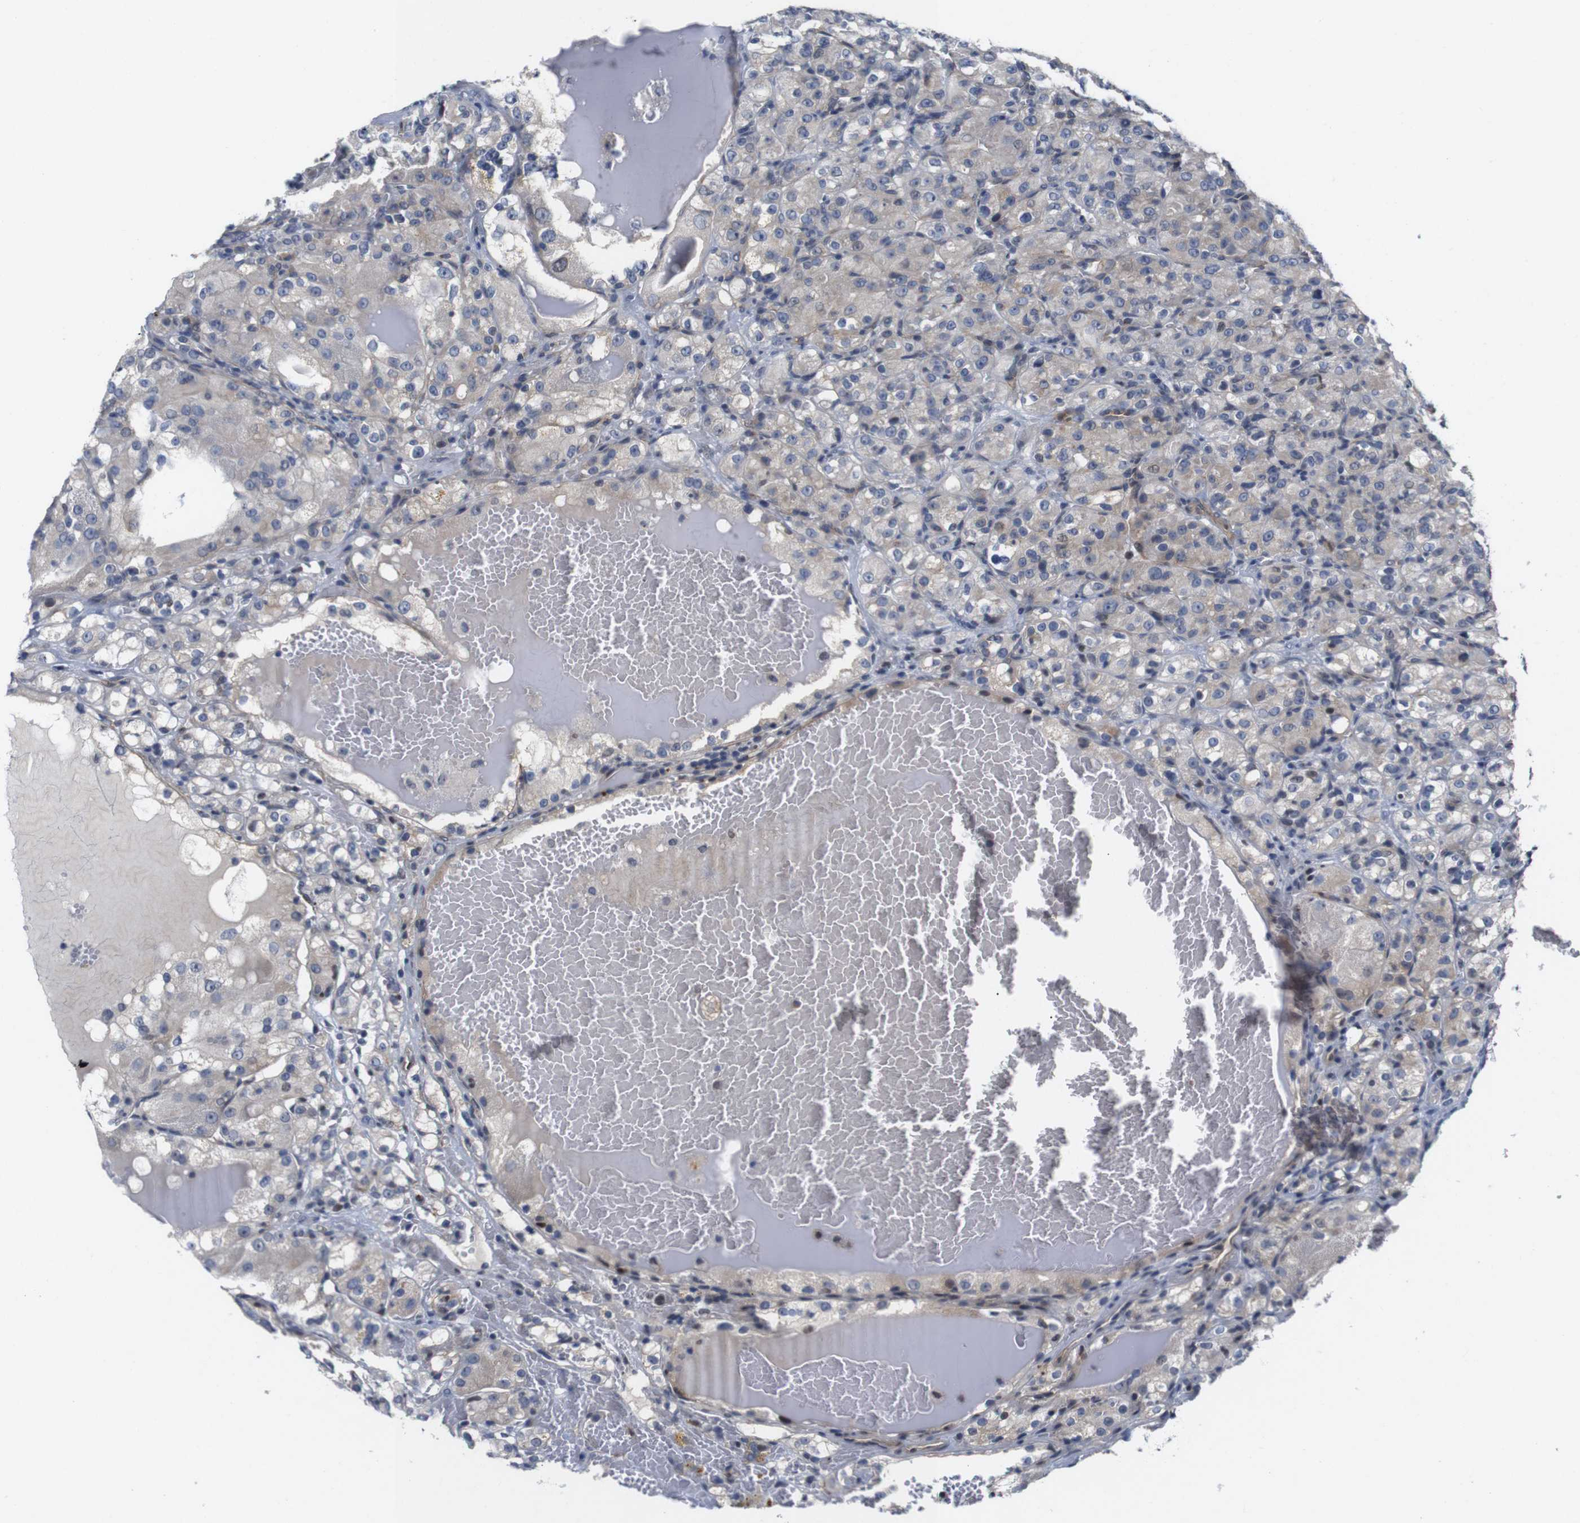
{"staining": {"intensity": "weak", "quantity": "<25%", "location": "cytoplasmic/membranous"}, "tissue": "renal cancer", "cell_type": "Tumor cells", "image_type": "cancer", "snomed": [{"axis": "morphology", "description": "Normal tissue, NOS"}, {"axis": "morphology", "description": "Adenocarcinoma, NOS"}, {"axis": "topography", "description": "Kidney"}], "caption": "DAB immunohistochemical staining of renal cancer (adenocarcinoma) exhibits no significant staining in tumor cells.", "gene": "CYB561", "patient": {"sex": "male", "age": 61}}